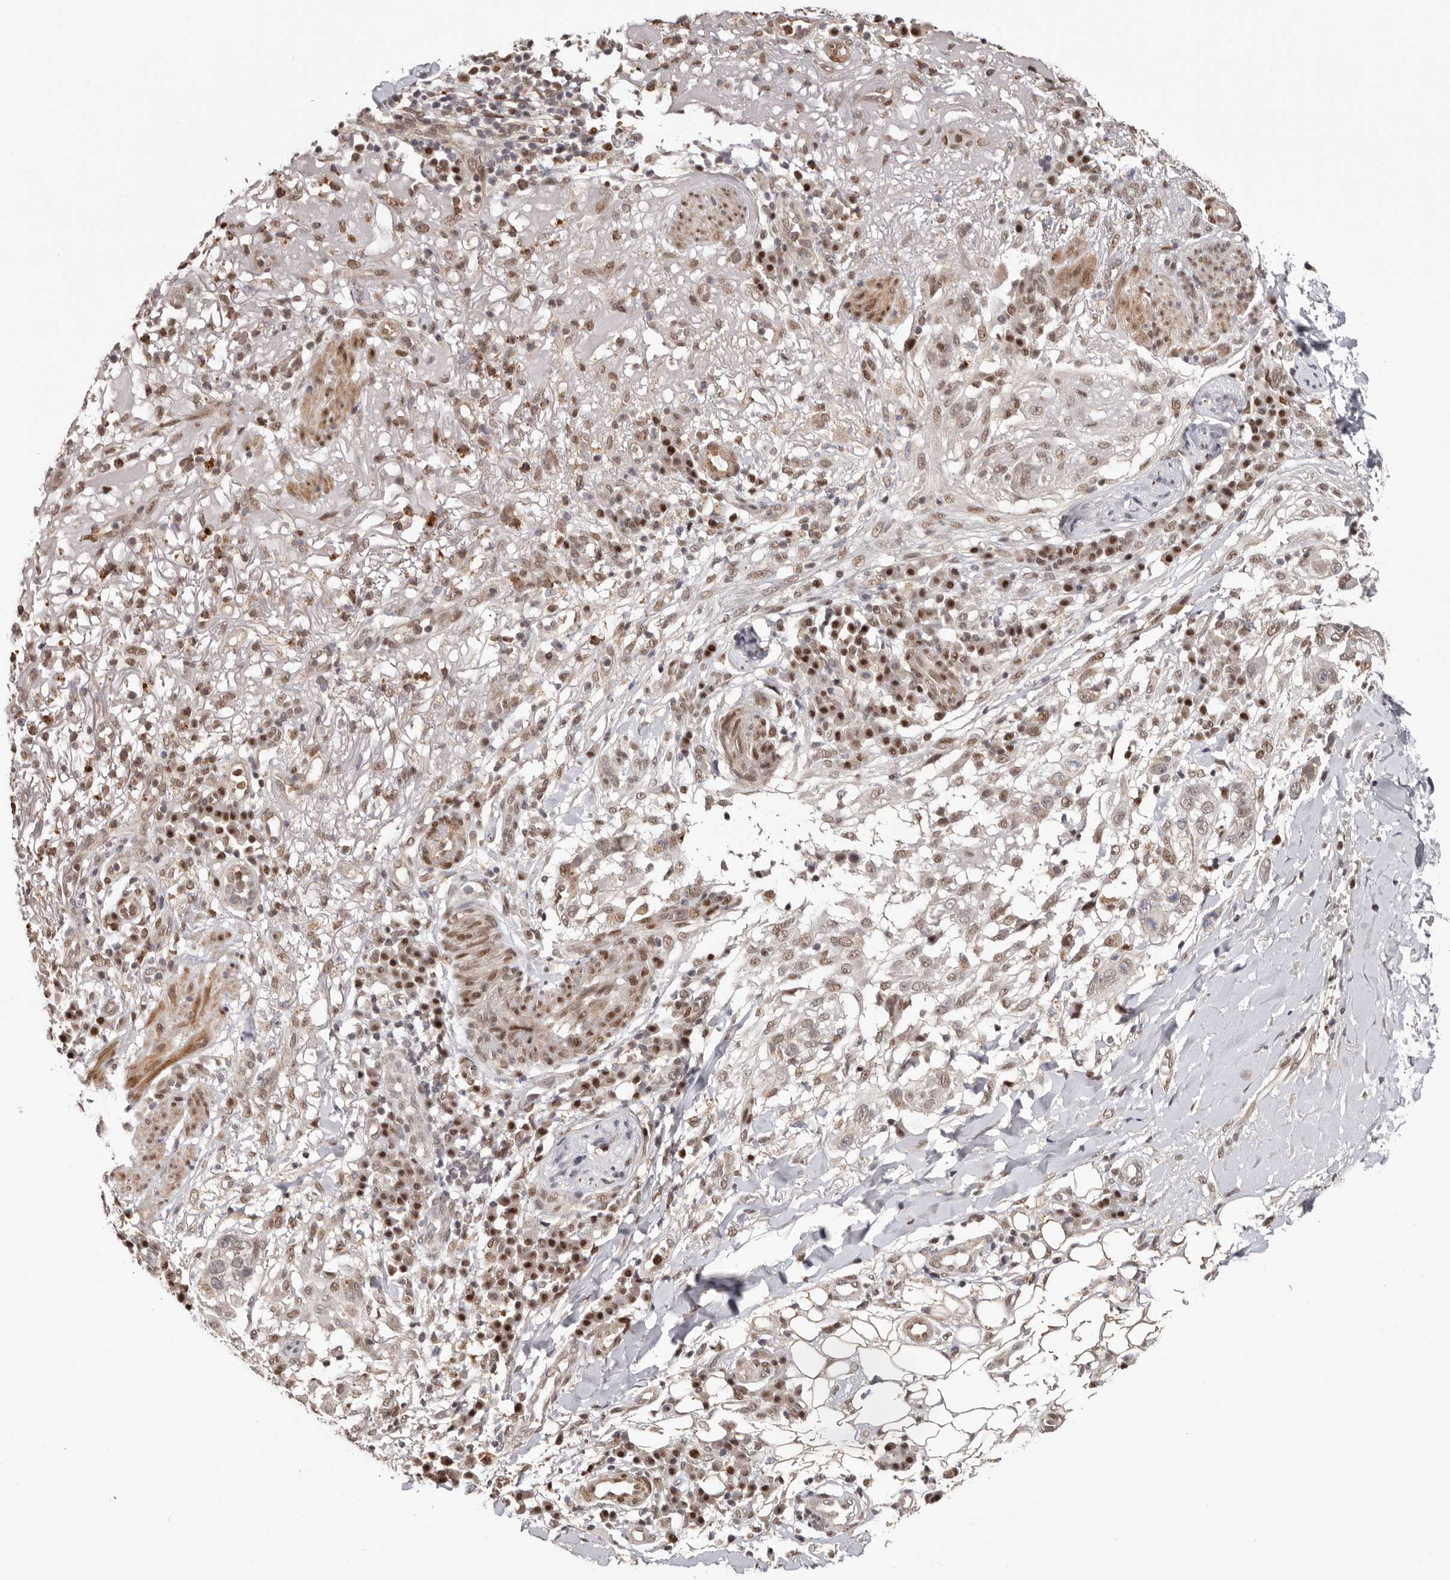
{"staining": {"intensity": "weak", "quantity": ">75%", "location": "nuclear"}, "tissue": "skin cancer", "cell_type": "Tumor cells", "image_type": "cancer", "snomed": [{"axis": "morphology", "description": "Normal tissue, NOS"}, {"axis": "morphology", "description": "Squamous cell carcinoma, NOS"}, {"axis": "topography", "description": "Skin"}], "caption": "This image displays skin cancer stained with immunohistochemistry (IHC) to label a protein in brown. The nuclear of tumor cells show weak positivity for the protein. Nuclei are counter-stained blue.", "gene": "SMAD7", "patient": {"sex": "female", "age": 96}}